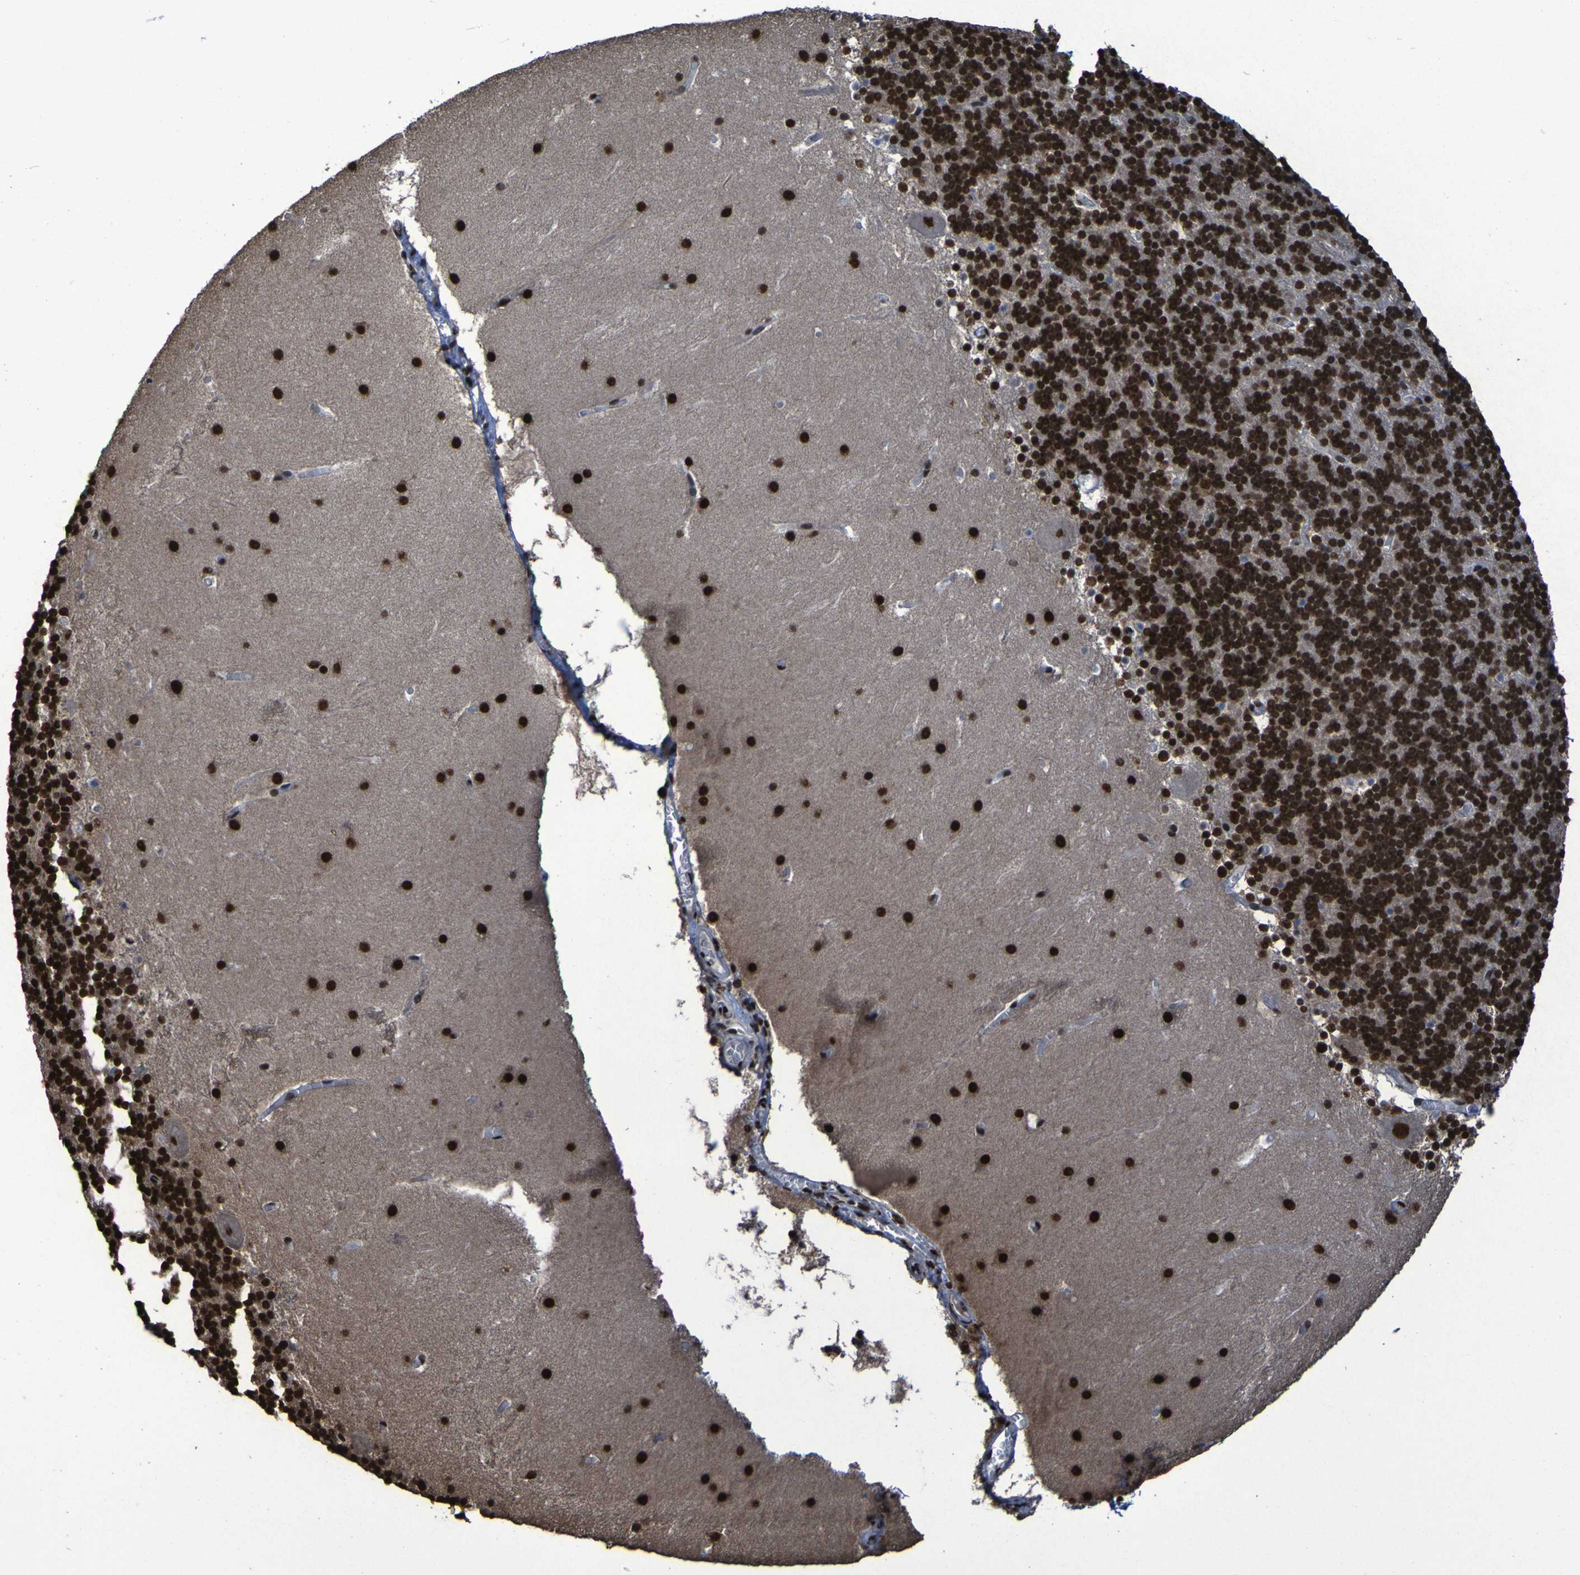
{"staining": {"intensity": "strong", "quantity": ">75%", "location": "nuclear"}, "tissue": "cerebellum", "cell_type": "Cells in granular layer", "image_type": "normal", "snomed": [{"axis": "morphology", "description": "Normal tissue, NOS"}, {"axis": "topography", "description": "Cerebellum"}], "caption": "Benign cerebellum displays strong nuclear positivity in approximately >75% of cells in granular layer, visualized by immunohistochemistry. (Stains: DAB in brown, nuclei in blue, Microscopy: brightfield microscopy at high magnification).", "gene": "HNRNPR", "patient": {"sex": "male", "age": 45}}